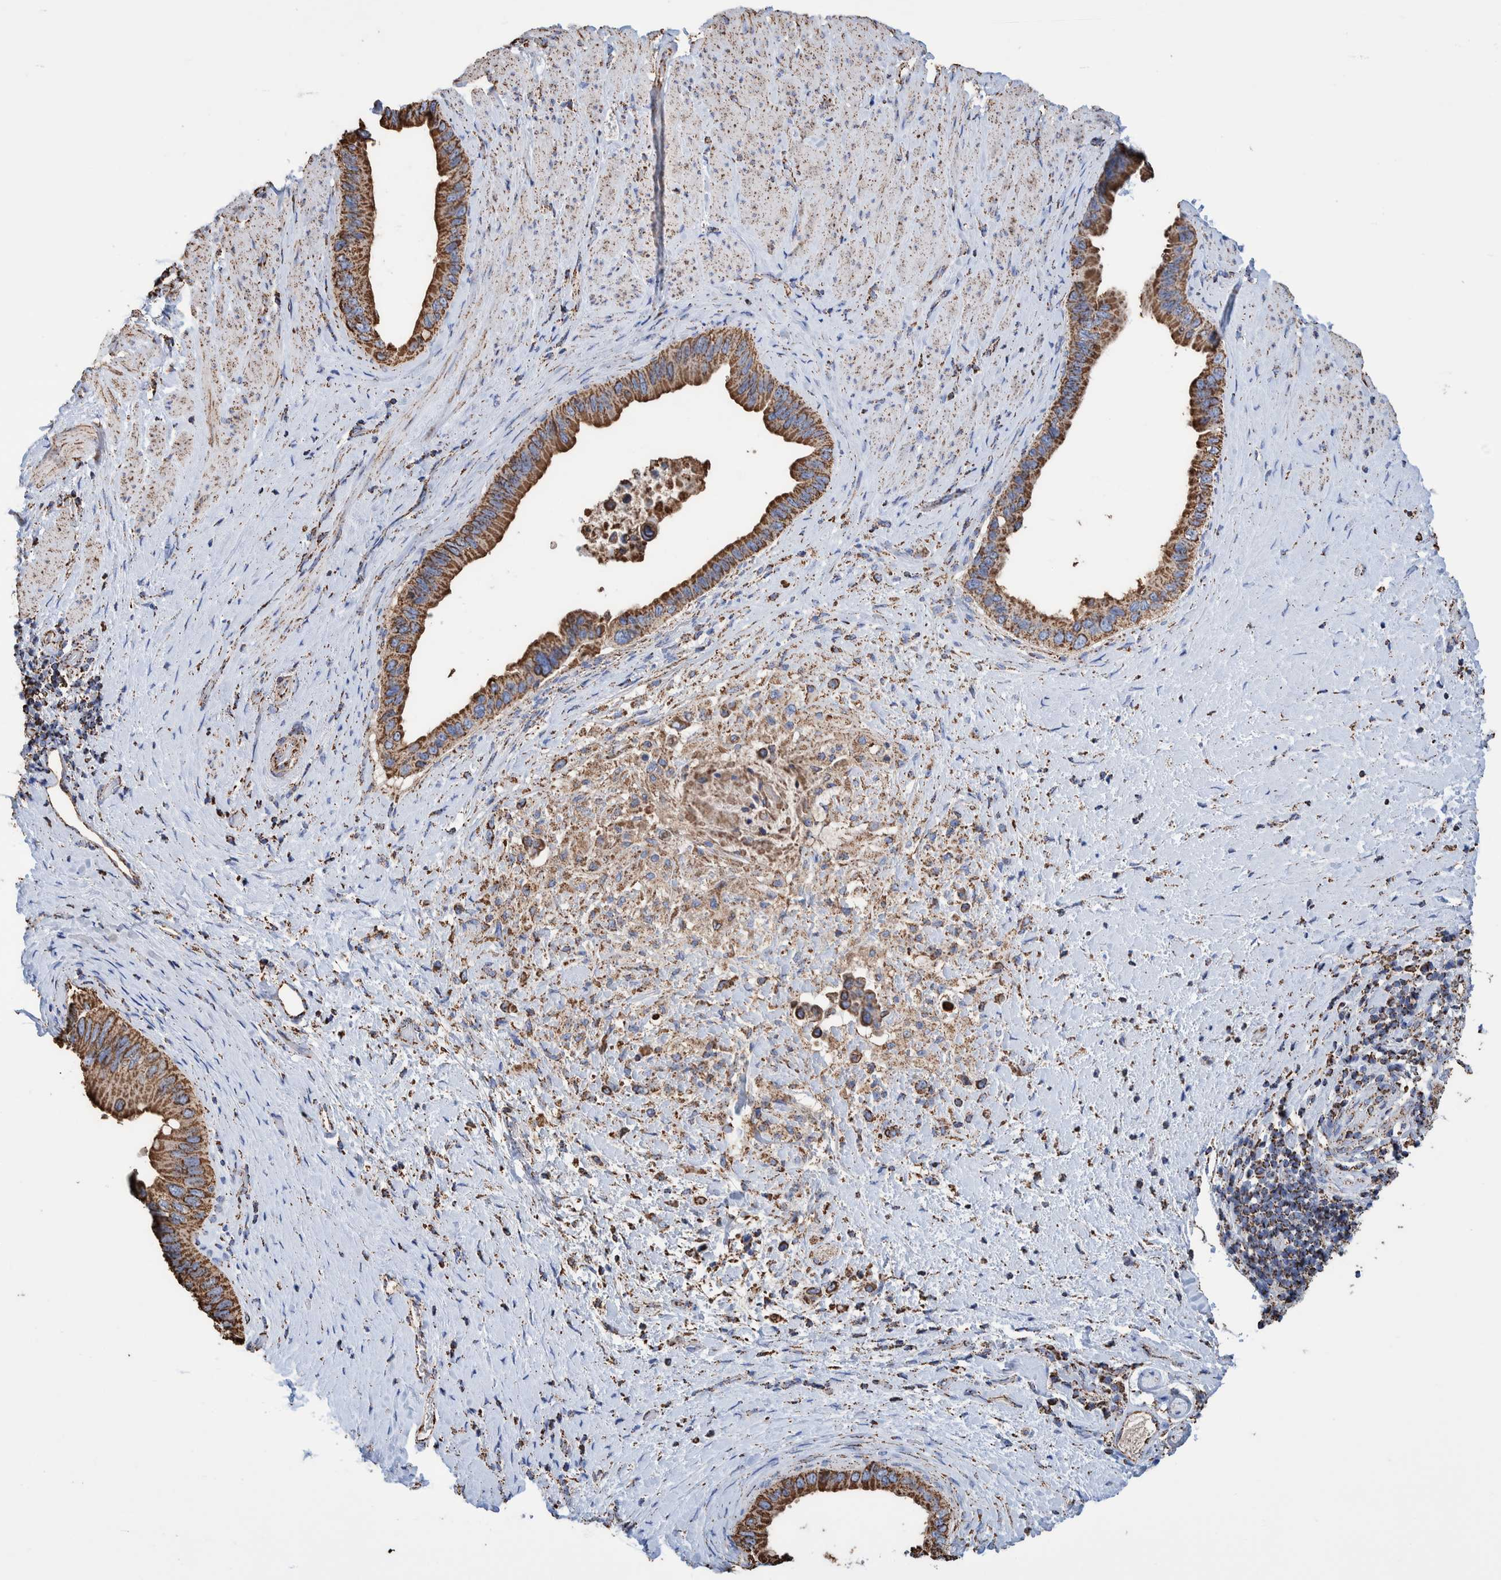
{"staining": {"intensity": "strong", "quantity": ">75%", "location": "cytoplasmic/membranous"}, "tissue": "pancreatic cancer", "cell_type": "Tumor cells", "image_type": "cancer", "snomed": [{"axis": "morphology", "description": "Adenocarcinoma, NOS"}, {"axis": "topography", "description": "Pancreas"}], "caption": "Protein expression analysis of pancreatic cancer (adenocarcinoma) displays strong cytoplasmic/membranous expression in approximately >75% of tumor cells. (Brightfield microscopy of DAB IHC at high magnification).", "gene": "VPS26C", "patient": {"sex": "female", "age": 56}}